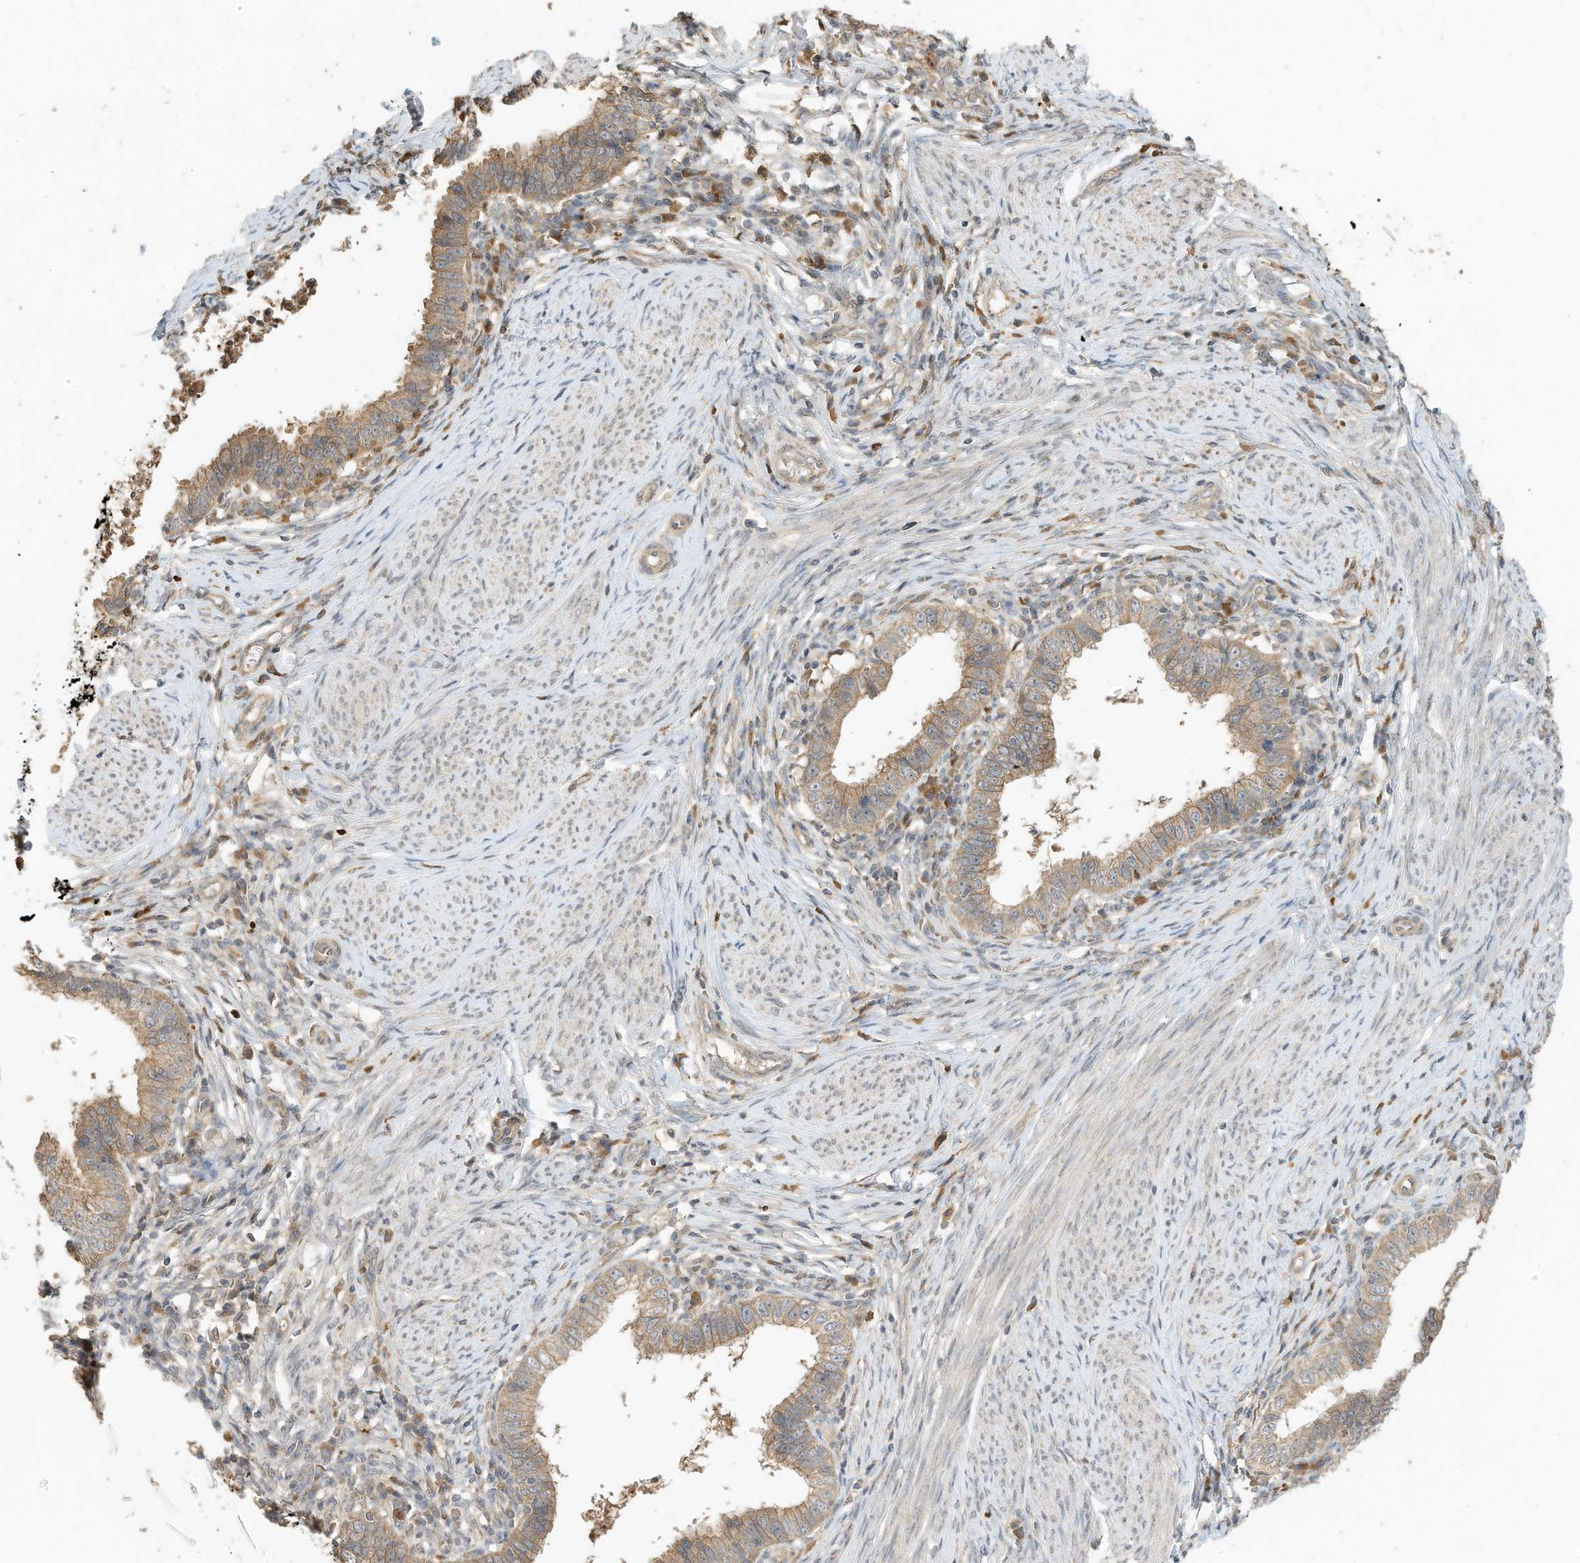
{"staining": {"intensity": "moderate", "quantity": ">75%", "location": "cytoplasmic/membranous"}, "tissue": "cervical cancer", "cell_type": "Tumor cells", "image_type": "cancer", "snomed": [{"axis": "morphology", "description": "Adenocarcinoma, NOS"}, {"axis": "topography", "description": "Cervix"}], "caption": "This photomicrograph shows adenocarcinoma (cervical) stained with immunohistochemistry (IHC) to label a protein in brown. The cytoplasmic/membranous of tumor cells show moderate positivity for the protein. Nuclei are counter-stained blue.", "gene": "OFD1", "patient": {"sex": "female", "age": 36}}